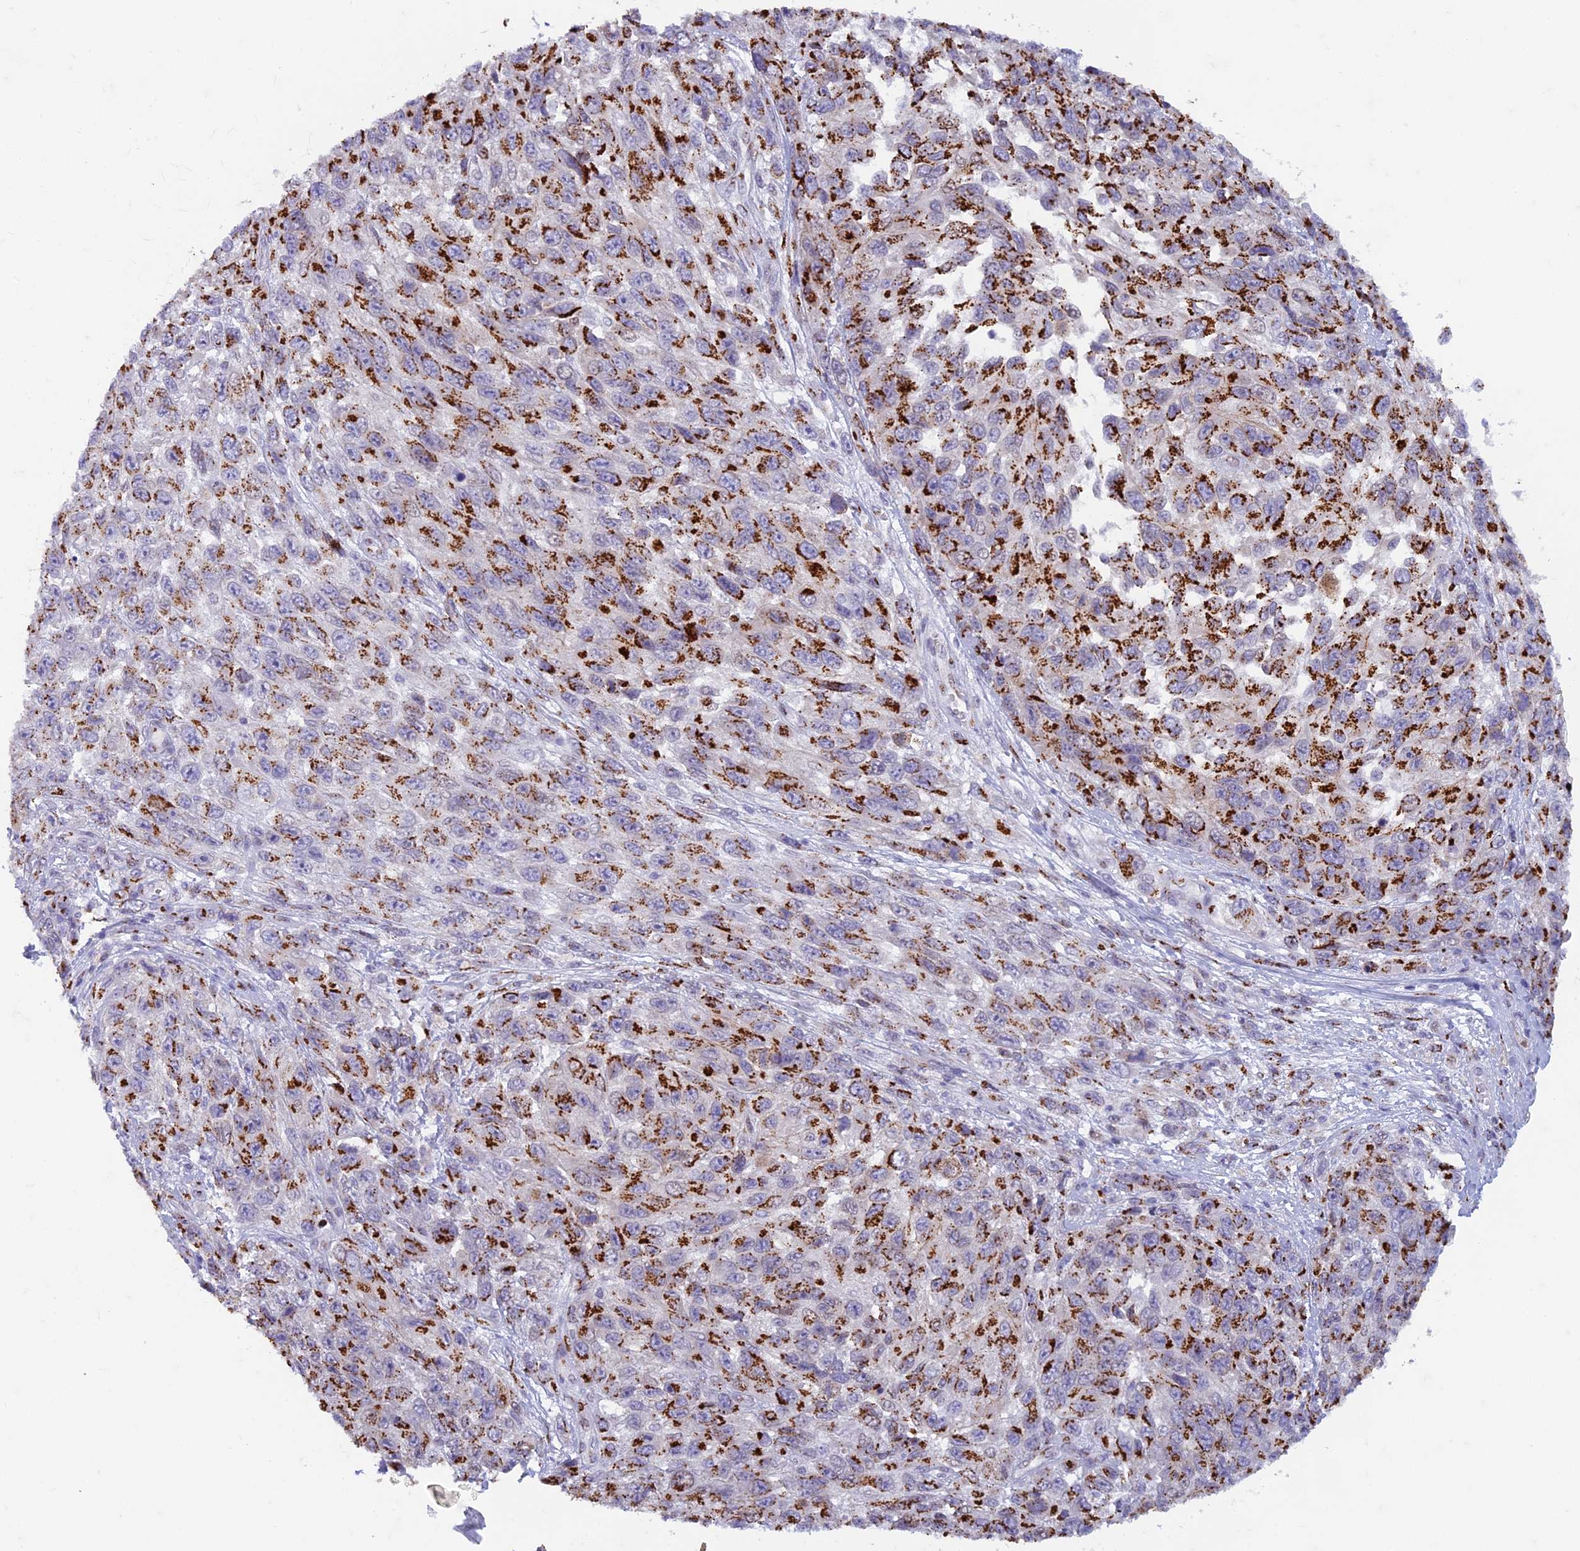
{"staining": {"intensity": "strong", "quantity": ">75%", "location": "cytoplasmic/membranous"}, "tissue": "melanoma", "cell_type": "Tumor cells", "image_type": "cancer", "snomed": [{"axis": "morphology", "description": "Normal tissue, NOS"}, {"axis": "morphology", "description": "Malignant melanoma, NOS"}, {"axis": "topography", "description": "Skin"}], "caption": "High-power microscopy captured an immunohistochemistry (IHC) histopathology image of melanoma, revealing strong cytoplasmic/membranous positivity in about >75% of tumor cells. (IHC, brightfield microscopy, high magnification).", "gene": "FAM3C", "patient": {"sex": "female", "age": 96}}